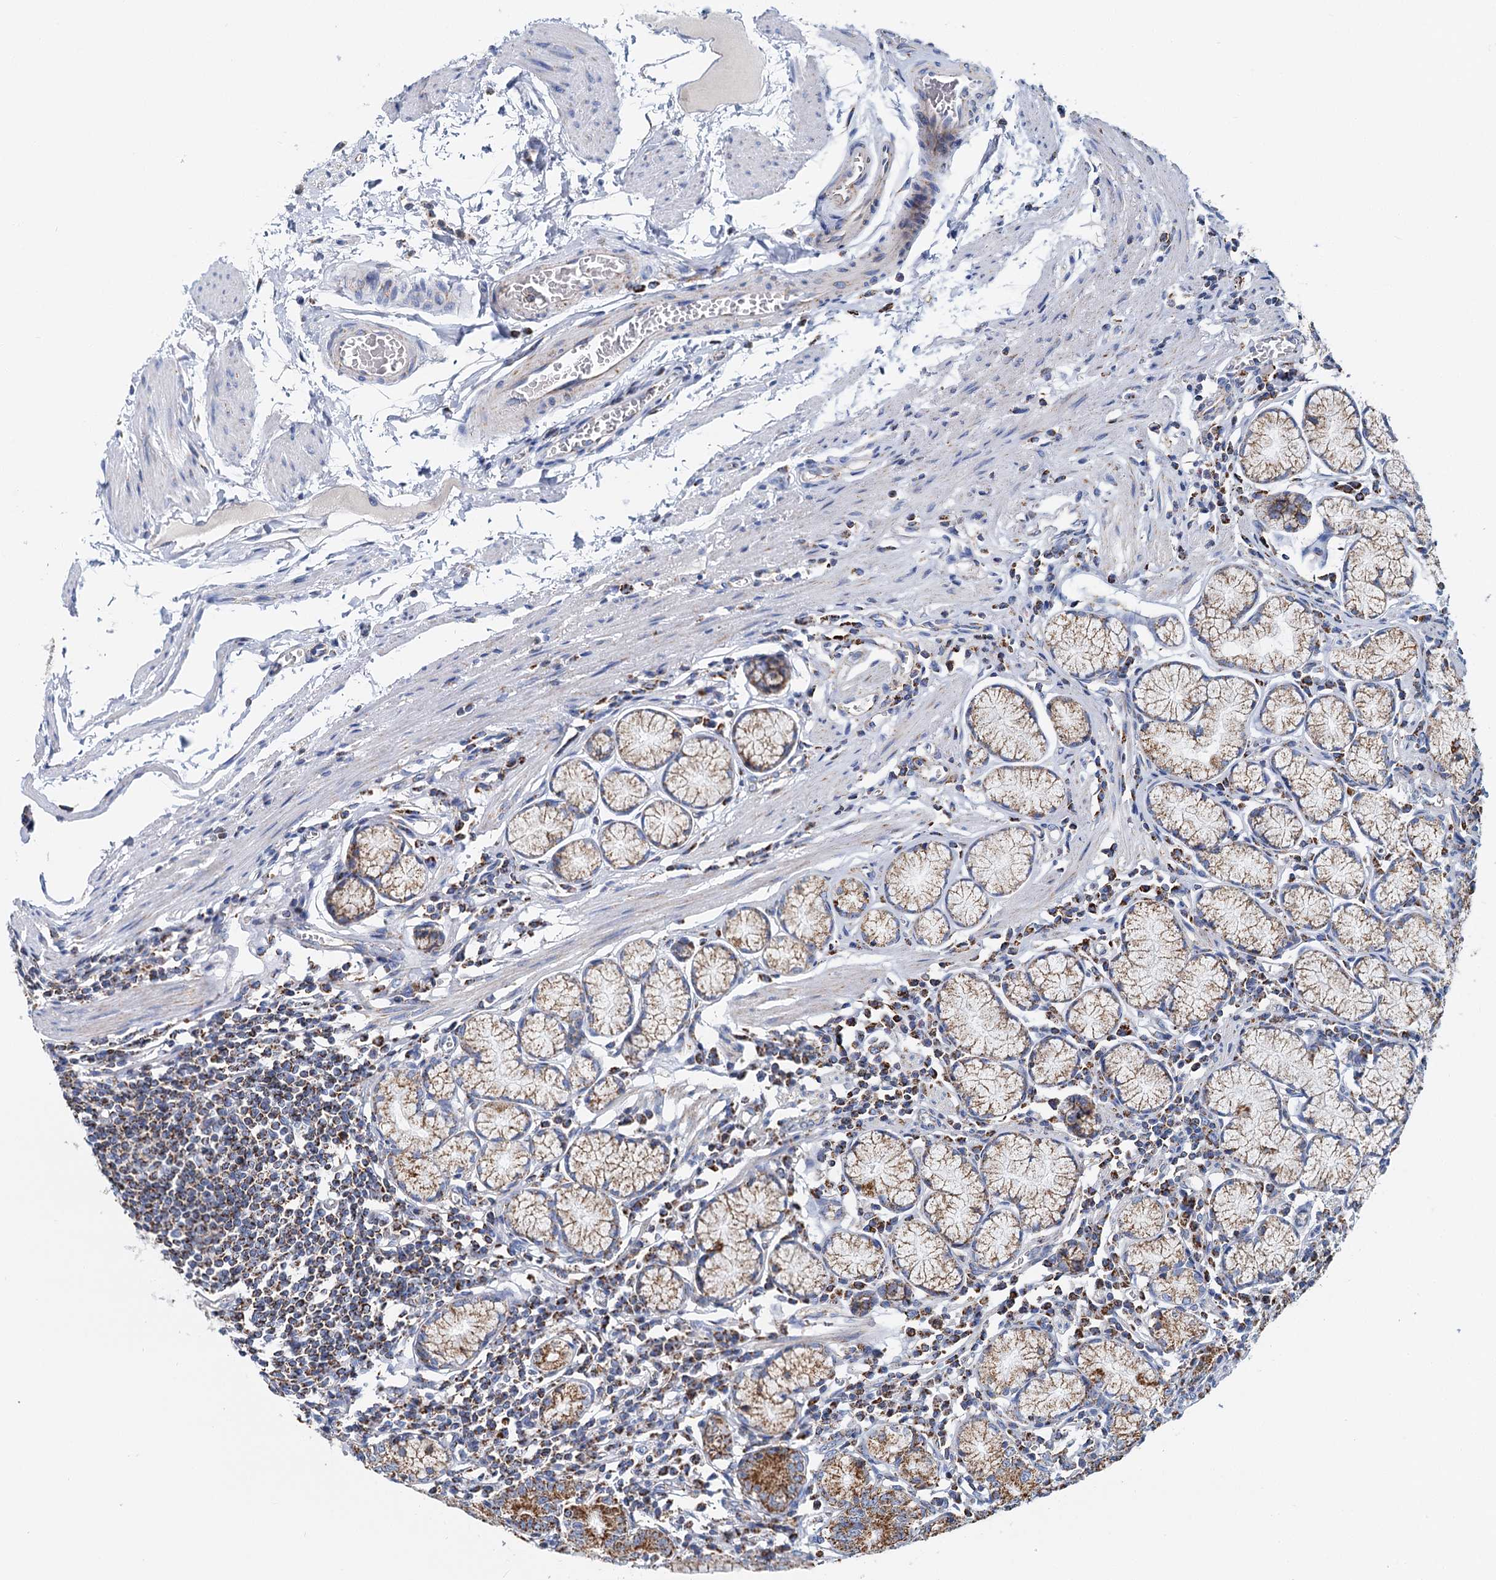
{"staining": {"intensity": "moderate", "quantity": ">75%", "location": "cytoplasmic/membranous"}, "tissue": "stomach", "cell_type": "Glandular cells", "image_type": "normal", "snomed": [{"axis": "morphology", "description": "Normal tissue, NOS"}, {"axis": "topography", "description": "Stomach"}], "caption": "Immunohistochemistry of normal human stomach demonstrates medium levels of moderate cytoplasmic/membranous positivity in about >75% of glandular cells.", "gene": "CCP110", "patient": {"sex": "male", "age": 55}}